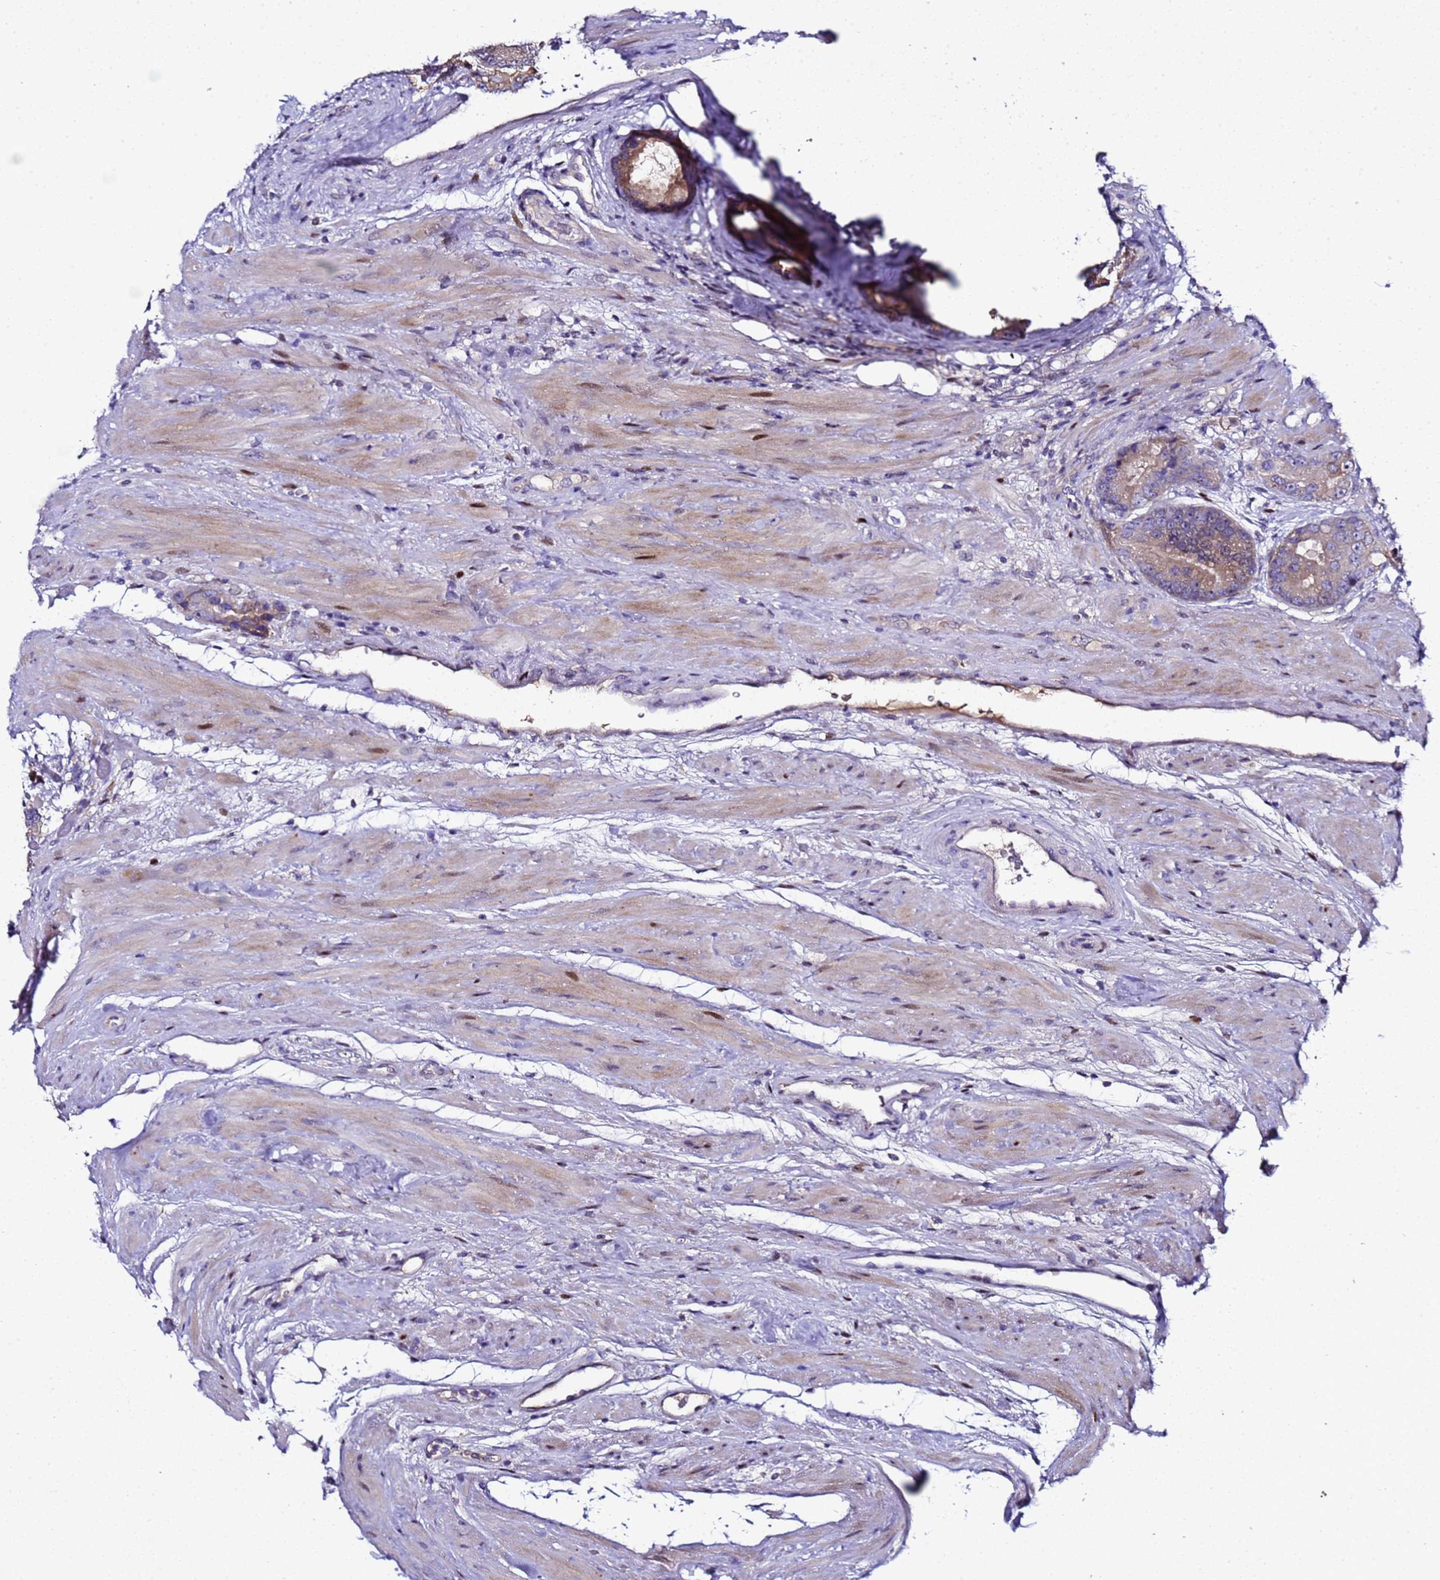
{"staining": {"intensity": "moderate", "quantity": "25%-75%", "location": "cytoplasmic/membranous"}, "tissue": "prostate cancer", "cell_type": "Tumor cells", "image_type": "cancer", "snomed": [{"axis": "morphology", "description": "Adenocarcinoma, High grade"}, {"axis": "topography", "description": "Prostate"}], "caption": "A histopathology image of human prostate cancer stained for a protein shows moderate cytoplasmic/membranous brown staining in tumor cells. (brown staining indicates protein expression, while blue staining denotes nuclei).", "gene": "ALG3", "patient": {"sex": "male", "age": 70}}